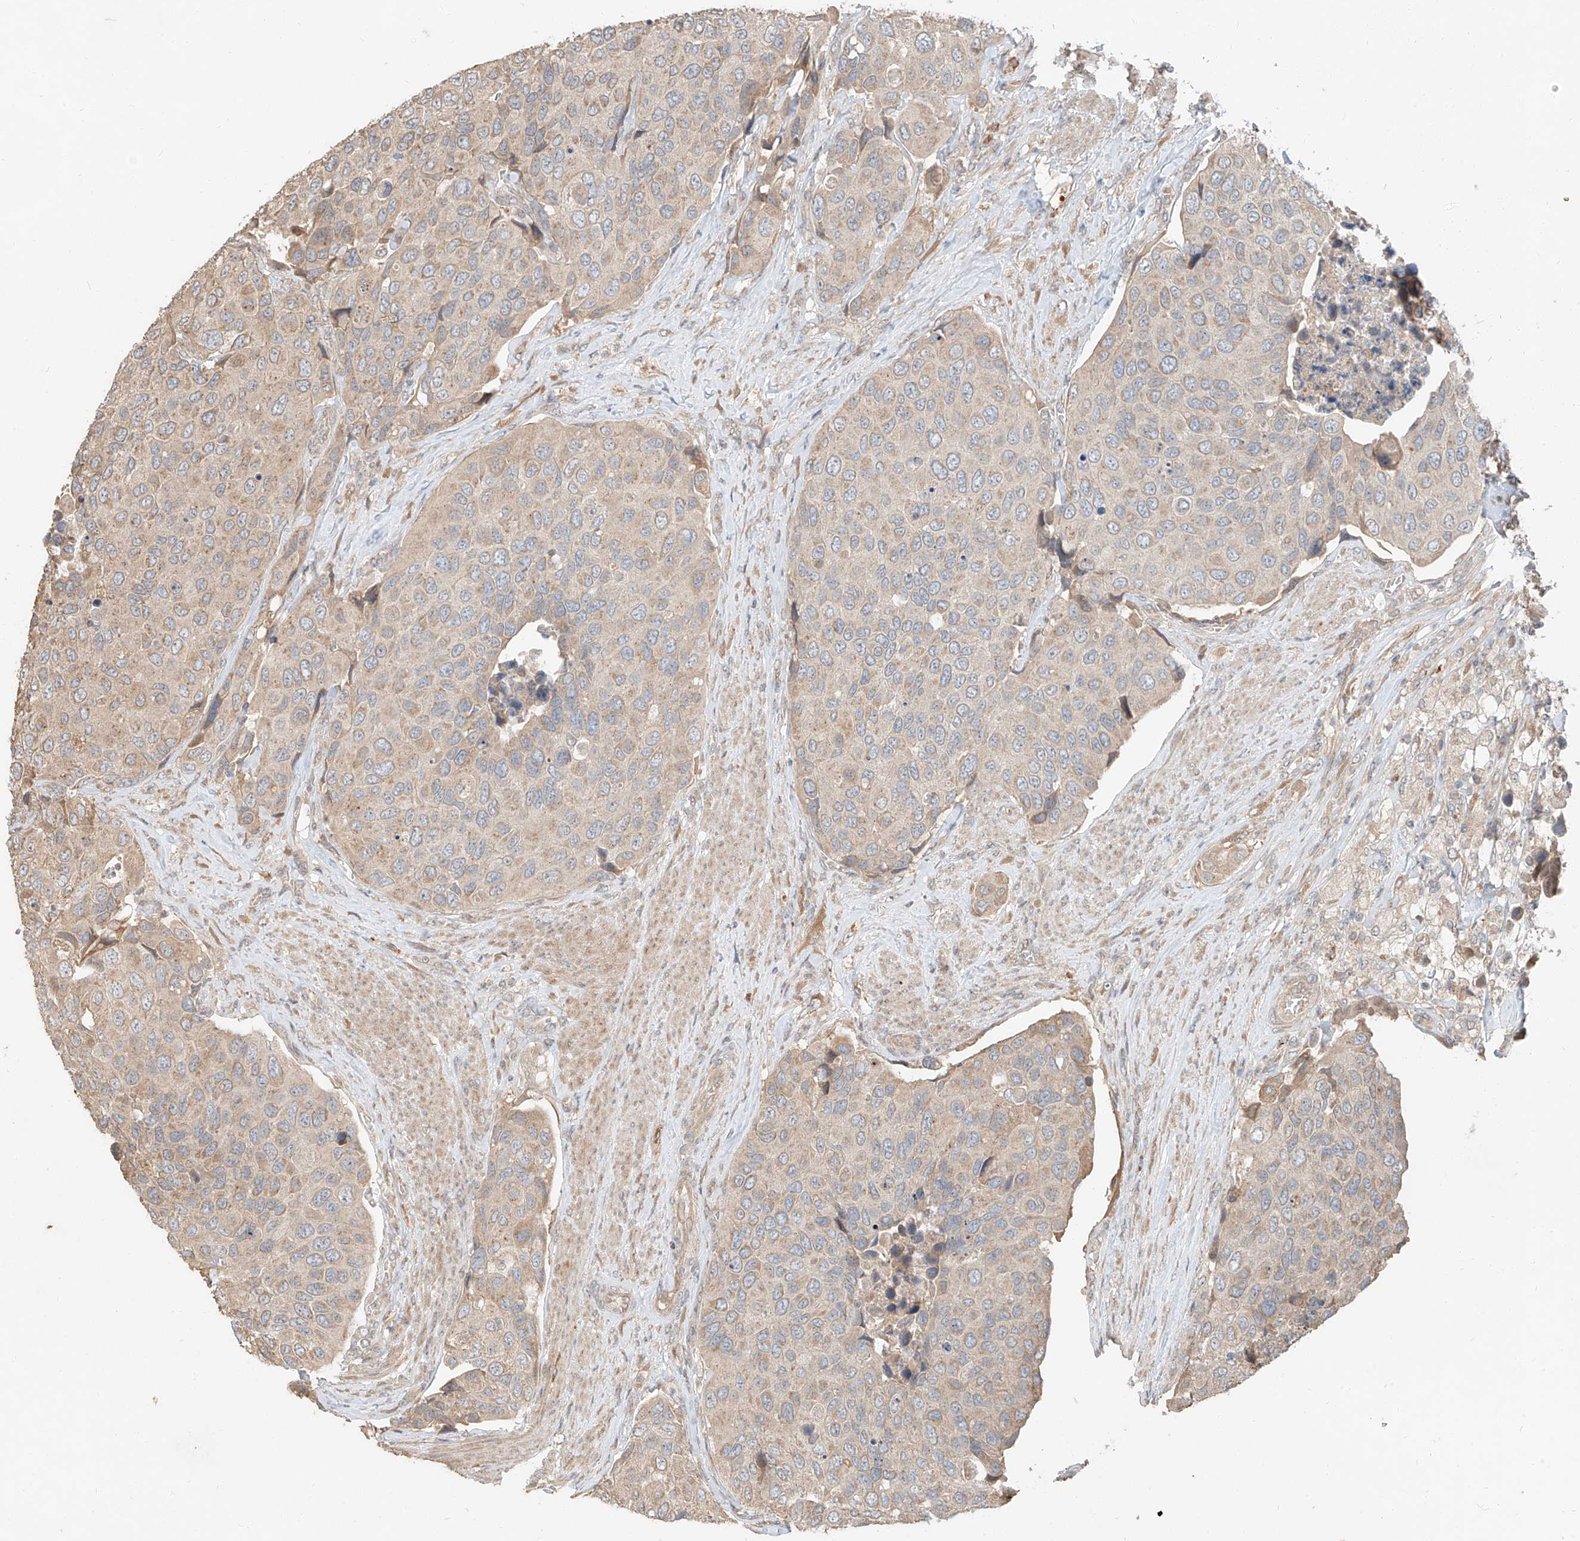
{"staining": {"intensity": "weak", "quantity": "25%-75%", "location": "cytoplasmic/membranous"}, "tissue": "urothelial cancer", "cell_type": "Tumor cells", "image_type": "cancer", "snomed": [{"axis": "morphology", "description": "Urothelial carcinoma, High grade"}, {"axis": "topography", "description": "Urinary bladder"}], "caption": "Tumor cells exhibit weak cytoplasmic/membranous positivity in about 25%-75% of cells in high-grade urothelial carcinoma. Nuclei are stained in blue.", "gene": "STX19", "patient": {"sex": "male", "age": 74}}